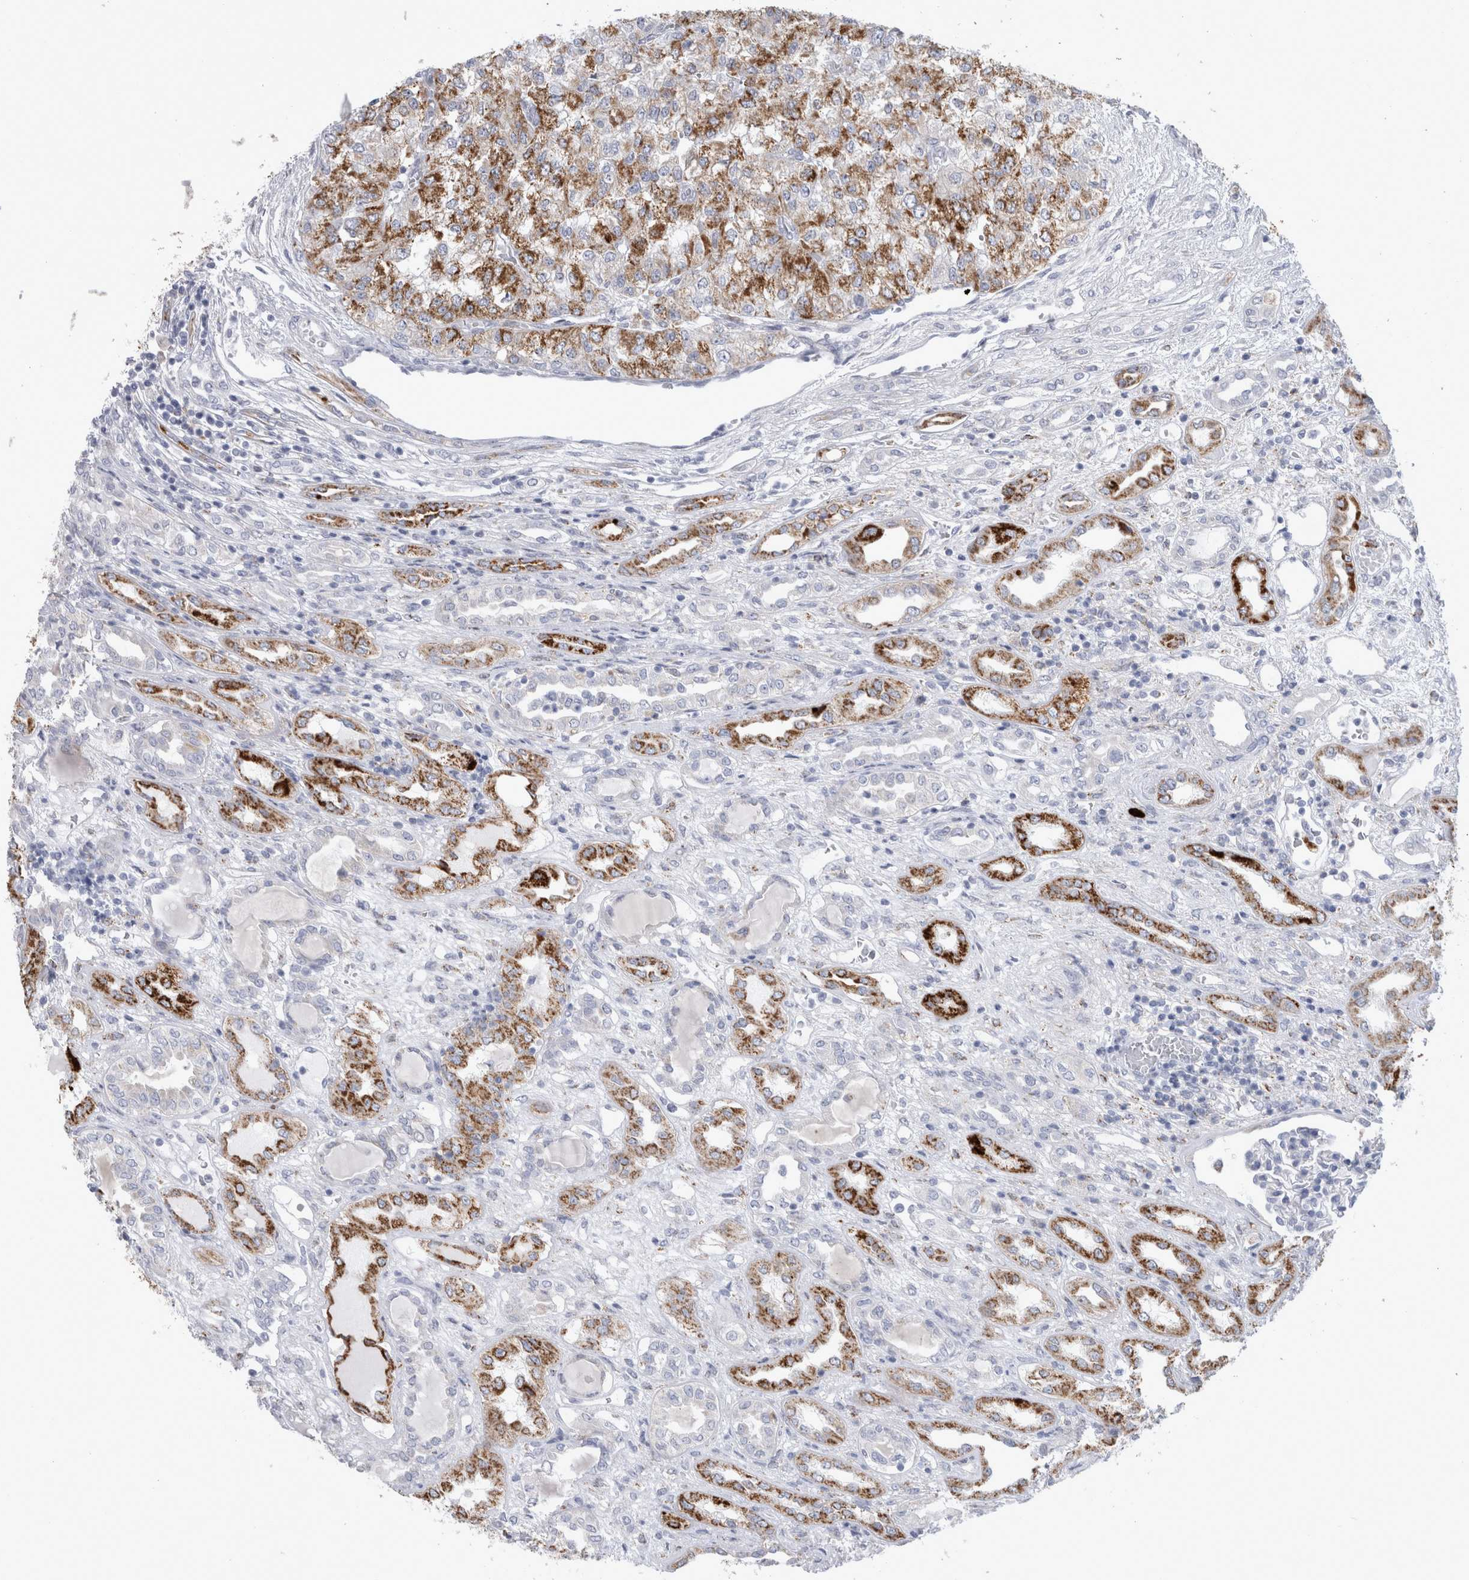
{"staining": {"intensity": "moderate", "quantity": ">75%", "location": "cytoplasmic/membranous"}, "tissue": "renal cancer", "cell_type": "Tumor cells", "image_type": "cancer", "snomed": [{"axis": "morphology", "description": "Adenocarcinoma, NOS"}, {"axis": "topography", "description": "Kidney"}], "caption": "Immunohistochemistry photomicrograph of human renal cancer (adenocarcinoma) stained for a protein (brown), which shows medium levels of moderate cytoplasmic/membranous expression in about >75% of tumor cells.", "gene": "GATM", "patient": {"sex": "female", "age": 54}}